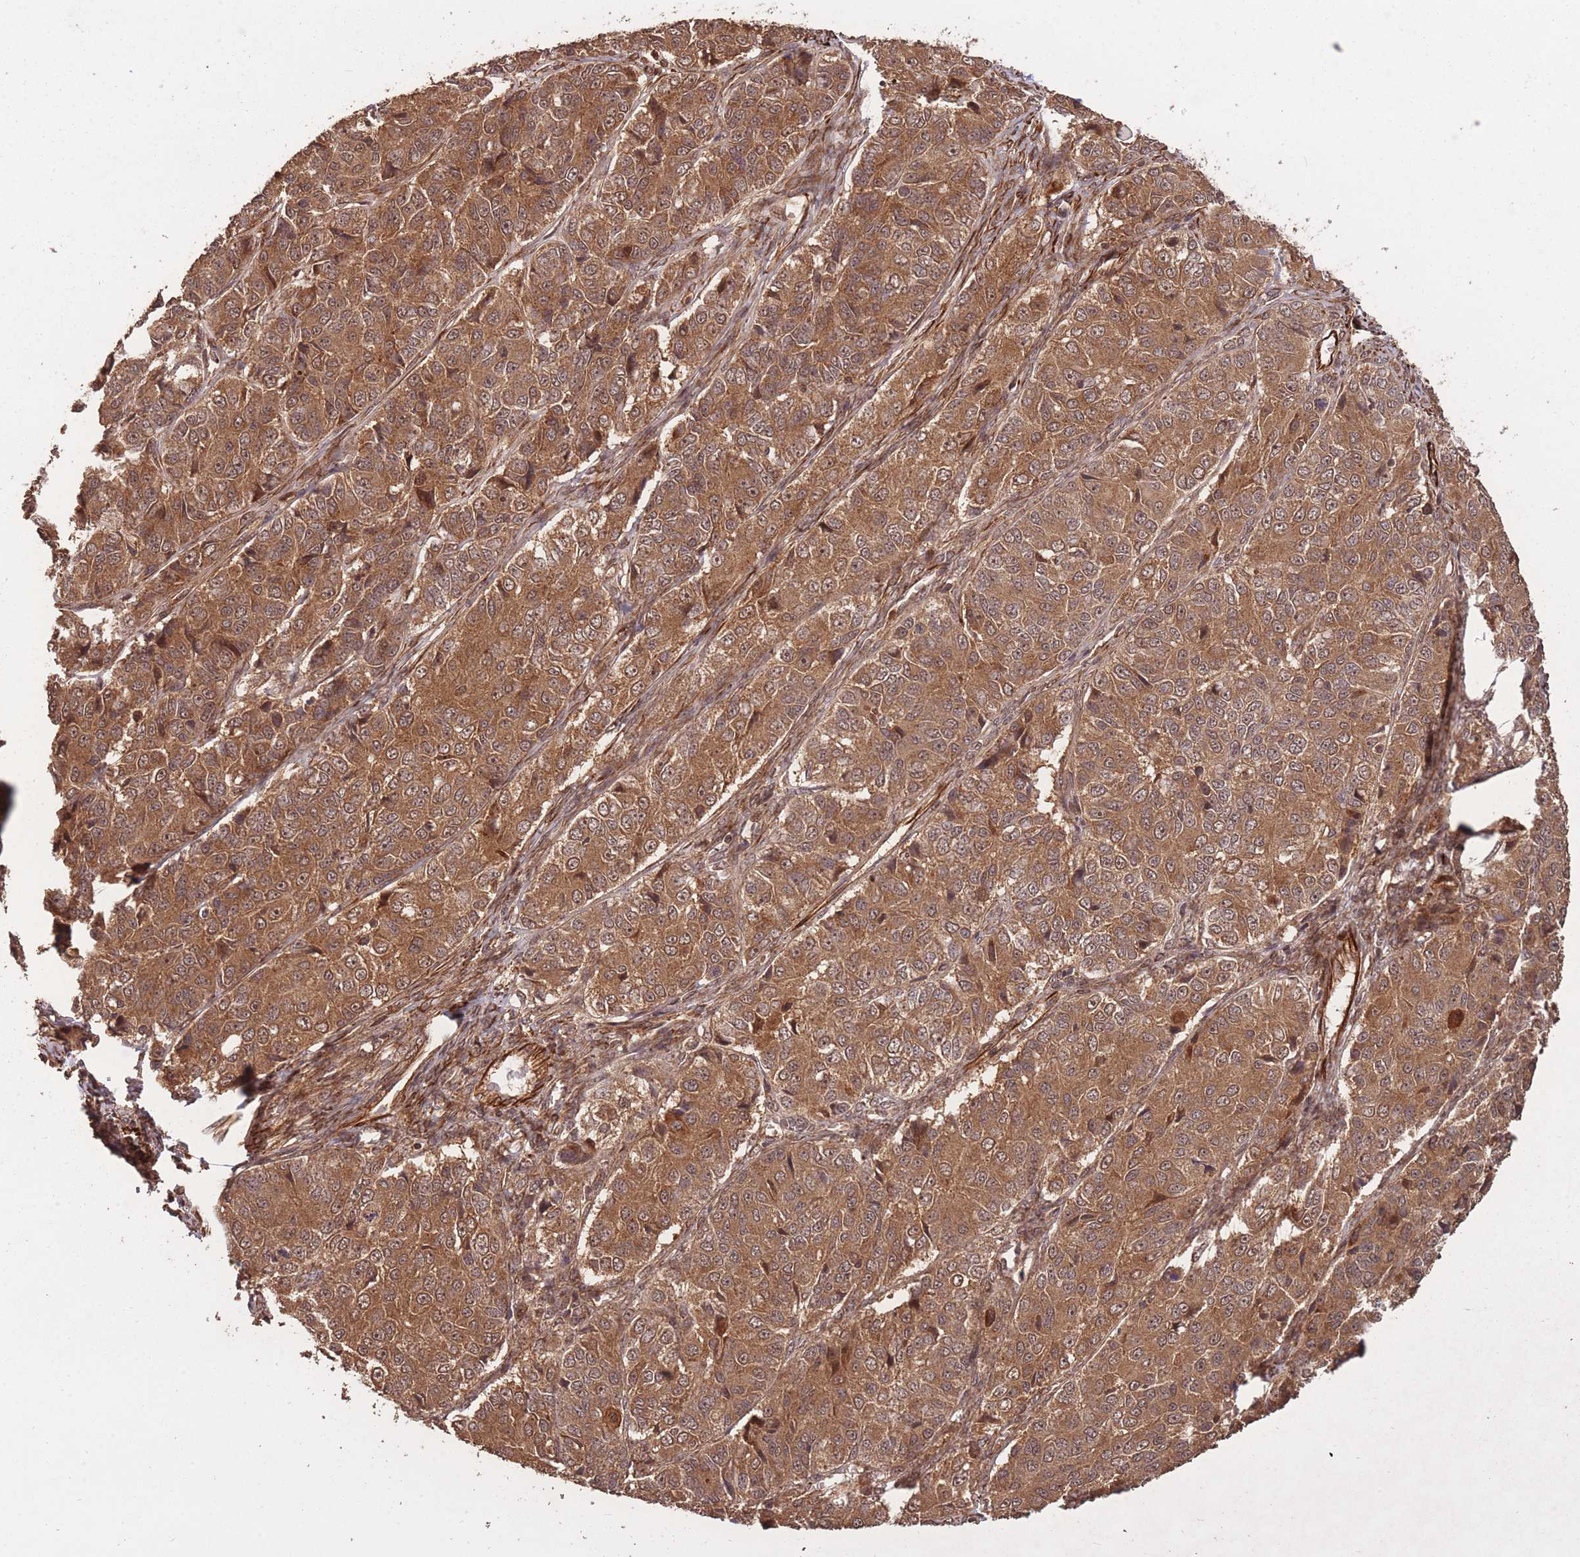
{"staining": {"intensity": "moderate", "quantity": ">75%", "location": "cytoplasmic/membranous,nuclear"}, "tissue": "ovarian cancer", "cell_type": "Tumor cells", "image_type": "cancer", "snomed": [{"axis": "morphology", "description": "Carcinoma, endometroid"}, {"axis": "topography", "description": "Ovary"}], "caption": "High-magnification brightfield microscopy of ovarian cancer stained with DAB (3,3'-diaminobenzidine) (brown) and counterstained with hematoxylin (blue). tumor cells exhibit moderate cytoplasmic/membranous and nuclear staining is present in about>75% of cells.", "gene": "ERBB3", "patient": {"sex": "female", "age": 51}}